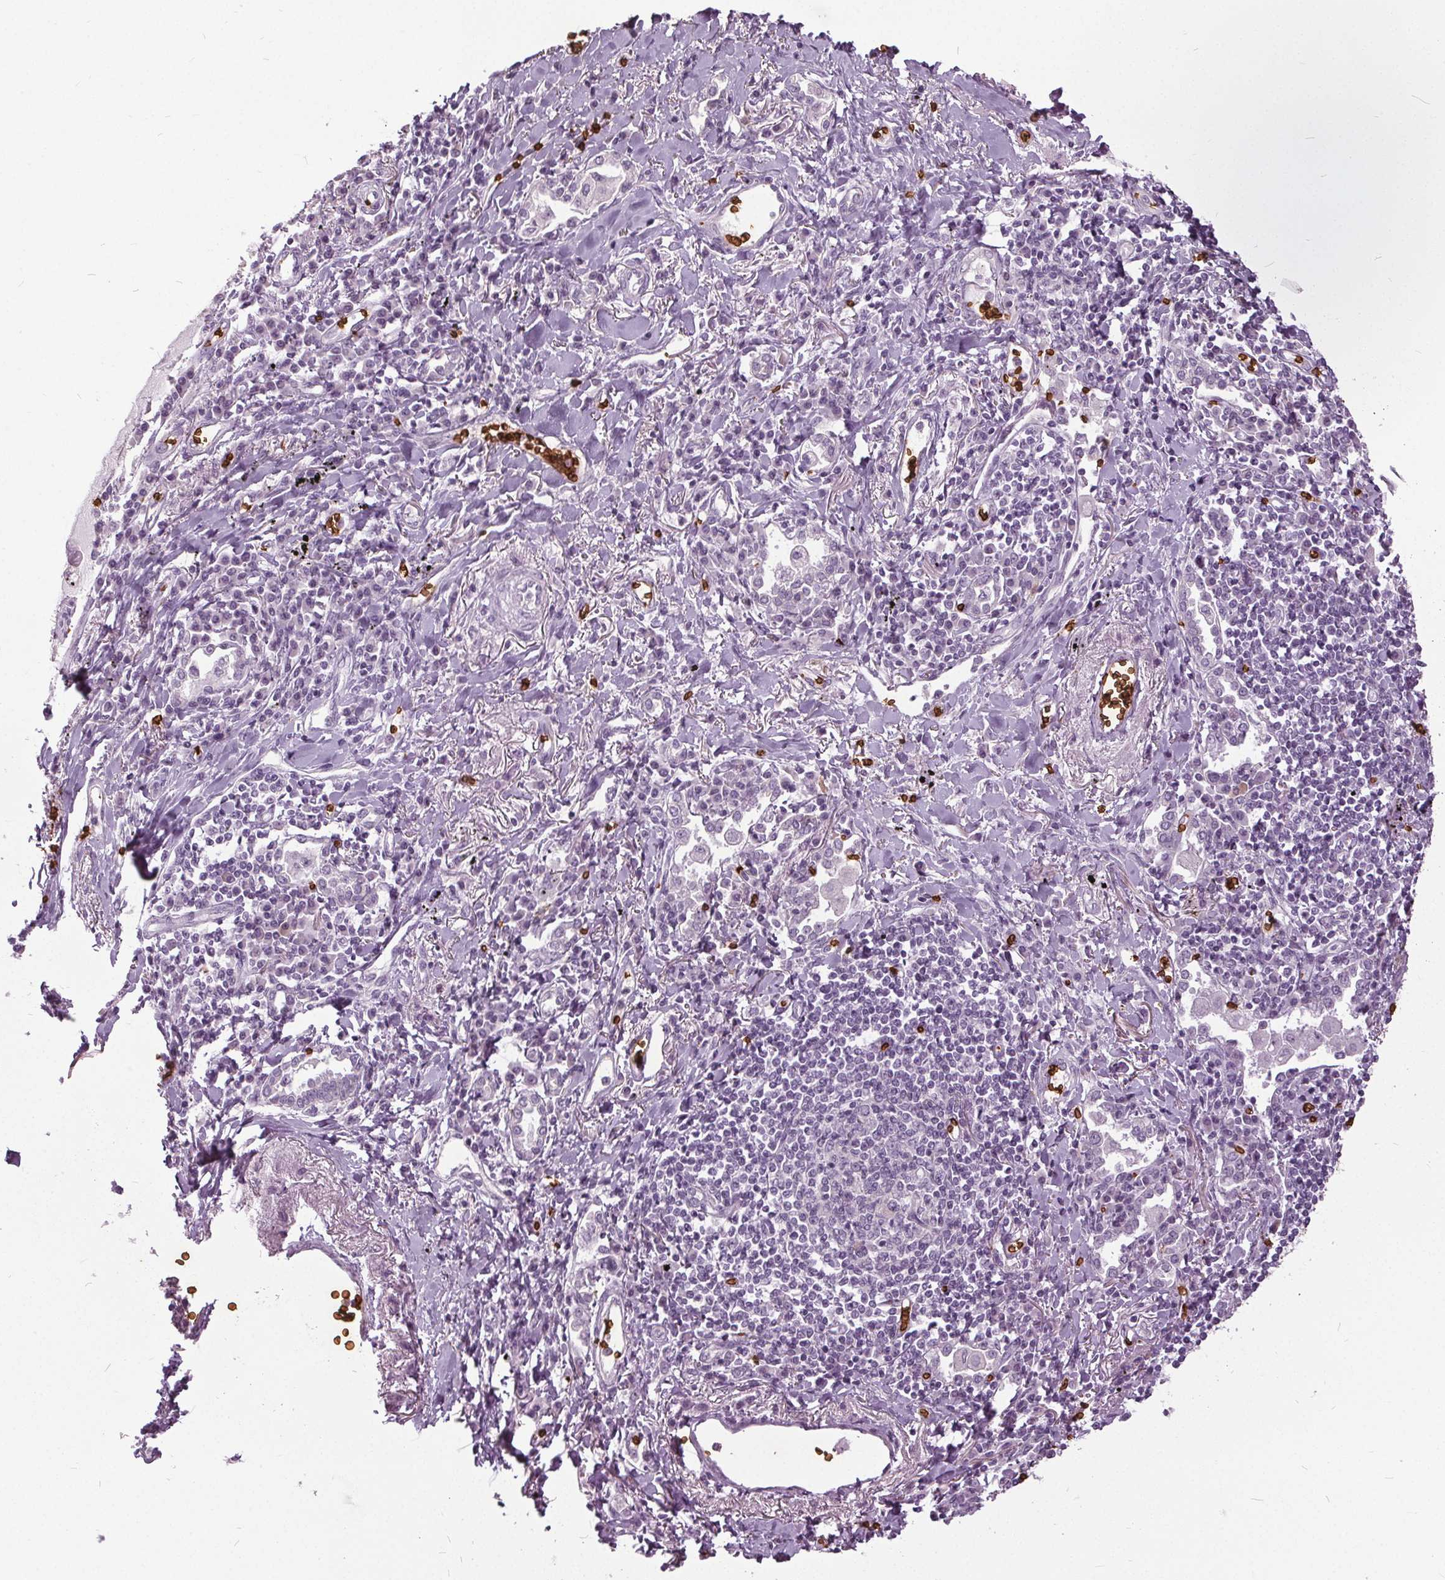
{"staining": {"intensity": "negative", "quantity": "none", "location": "none"}, "tissue": "lung cancer", "cell_type": "Tumor cells", "image_type": "cancer", "snomed": [{"axis": "morphology", "description": "Squamous cell carcinoma, NOS"}, {"axis": "topography", "description": "Lung"}], "caption": "An image of squamous cell carcinoma (lung) stained for a protein displays no brown staining in tumor cells. (Immunohistochemistry, brightfield microscopy, high magnification).", "gene": "SLC4A1", "patient": {"sex": "male", "age": 82}}